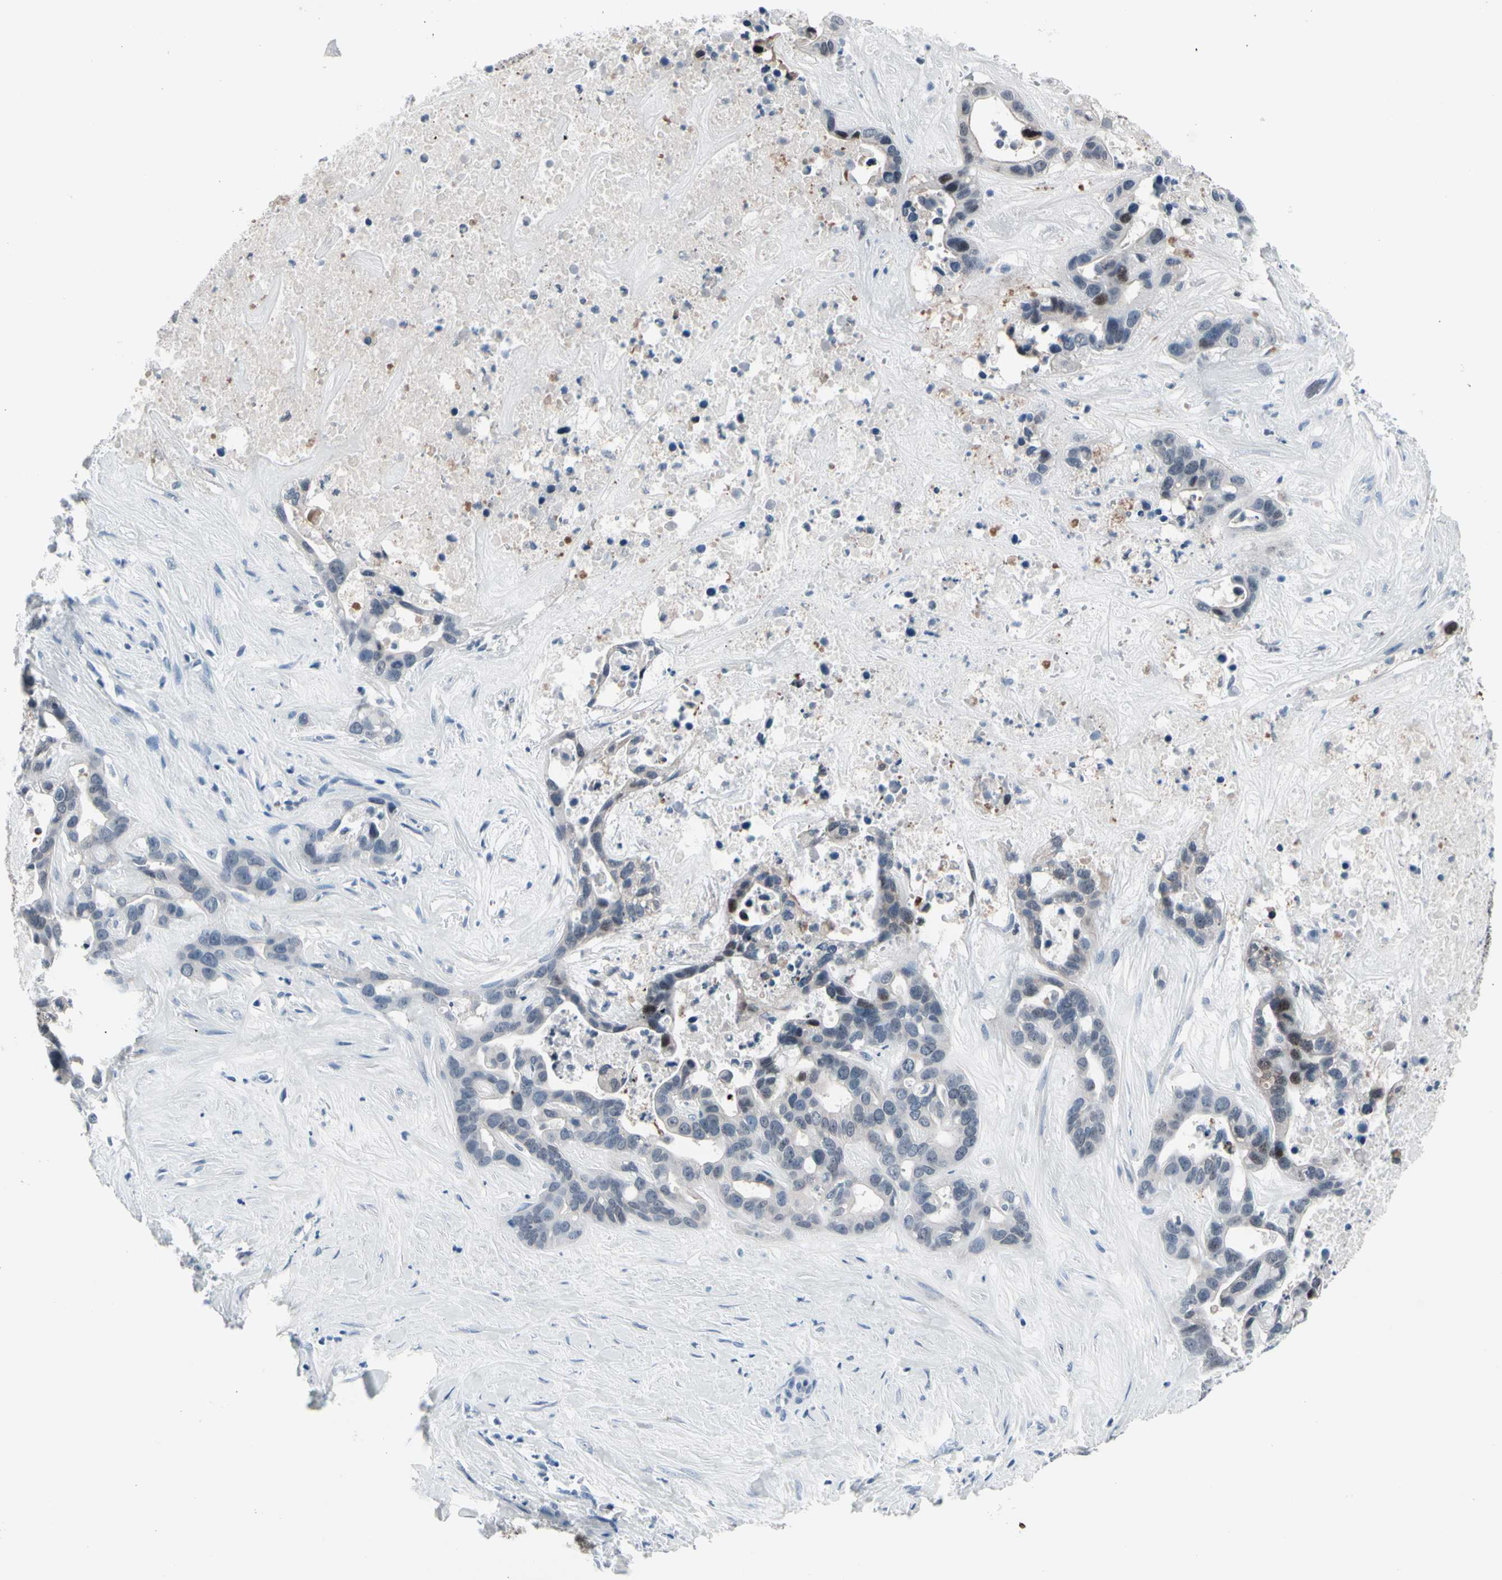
{"staining": {"intensity": "negative", "quantity": "none", "location": "none"}, "tissue": "liver cancer", "cell_type": "Tumor cells", "image_type": "cancer", "snomed": [{"axis": "morphology", "description": "Cholangiocarcinoma"}, {"axis": "topography", "description": "Liver"}], "caption": "Immunohistochemical staining of cholangiocarcinoma (liver) exhibits no significant positivity in tumor cells.", "gene": "TXN", "patient": {"sex": "female", "age": 65}}